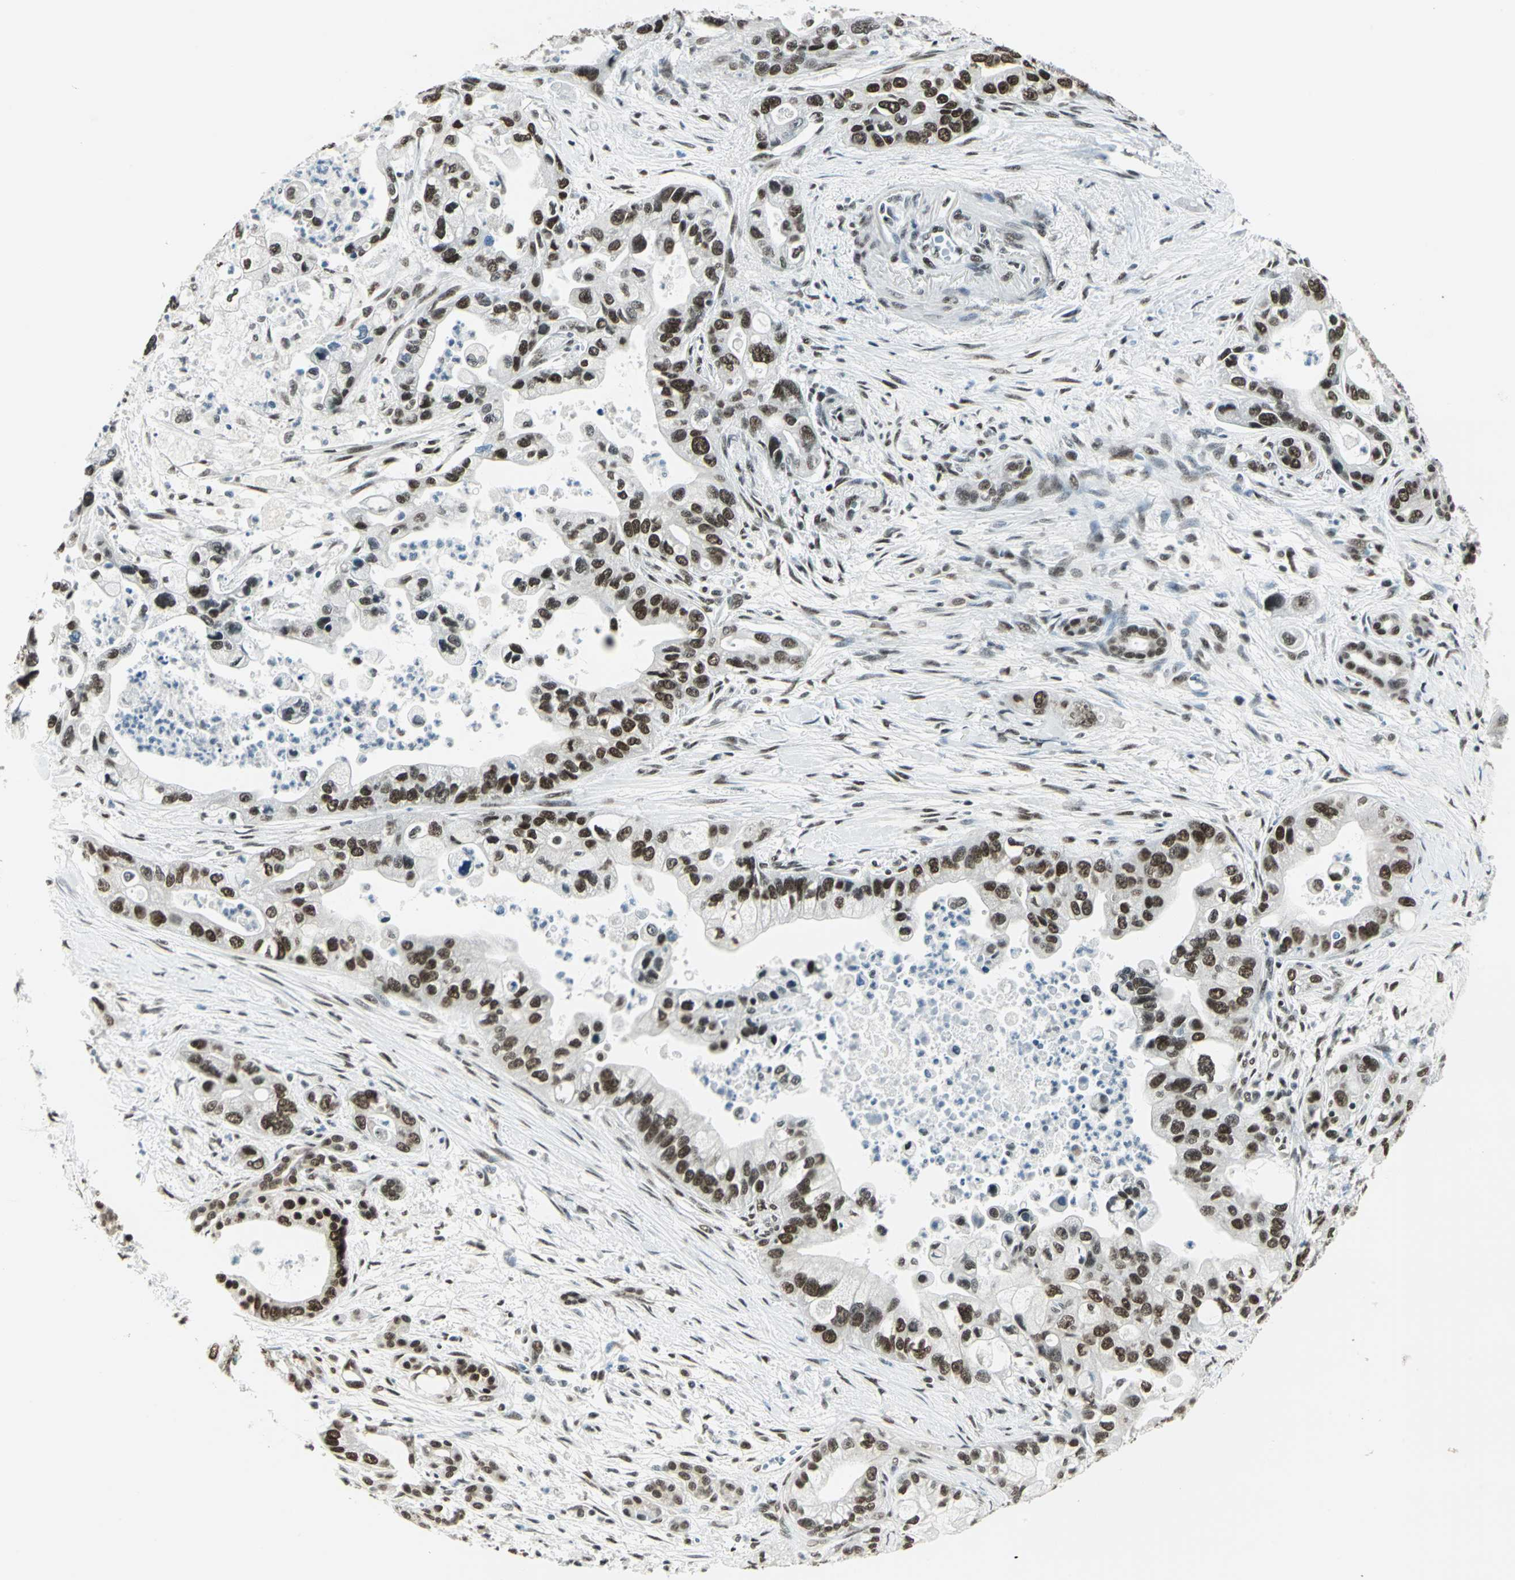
{"staining": {"intensity": "strong", "quantity": ">75%", "location": "nuclear"}, "tissue": "pancreatic cancer", "cell_type": "Tumor cells", "image_type": "cancer", "snomed": [{"axis": "morphology", "description": "Adenocarcinoma, NOS"}, {"axis": "topography", "description": "Pancreas"}], "caption": "An IHC micrograph of neoplastic tissue is shown. Protein staining in brown highlights strong nuclear positivity in pancreatic cancer (adenocarcinoma) within tumor cells.", "gene": "ADNP", "patient": {"sex": "male", "age": 70}}